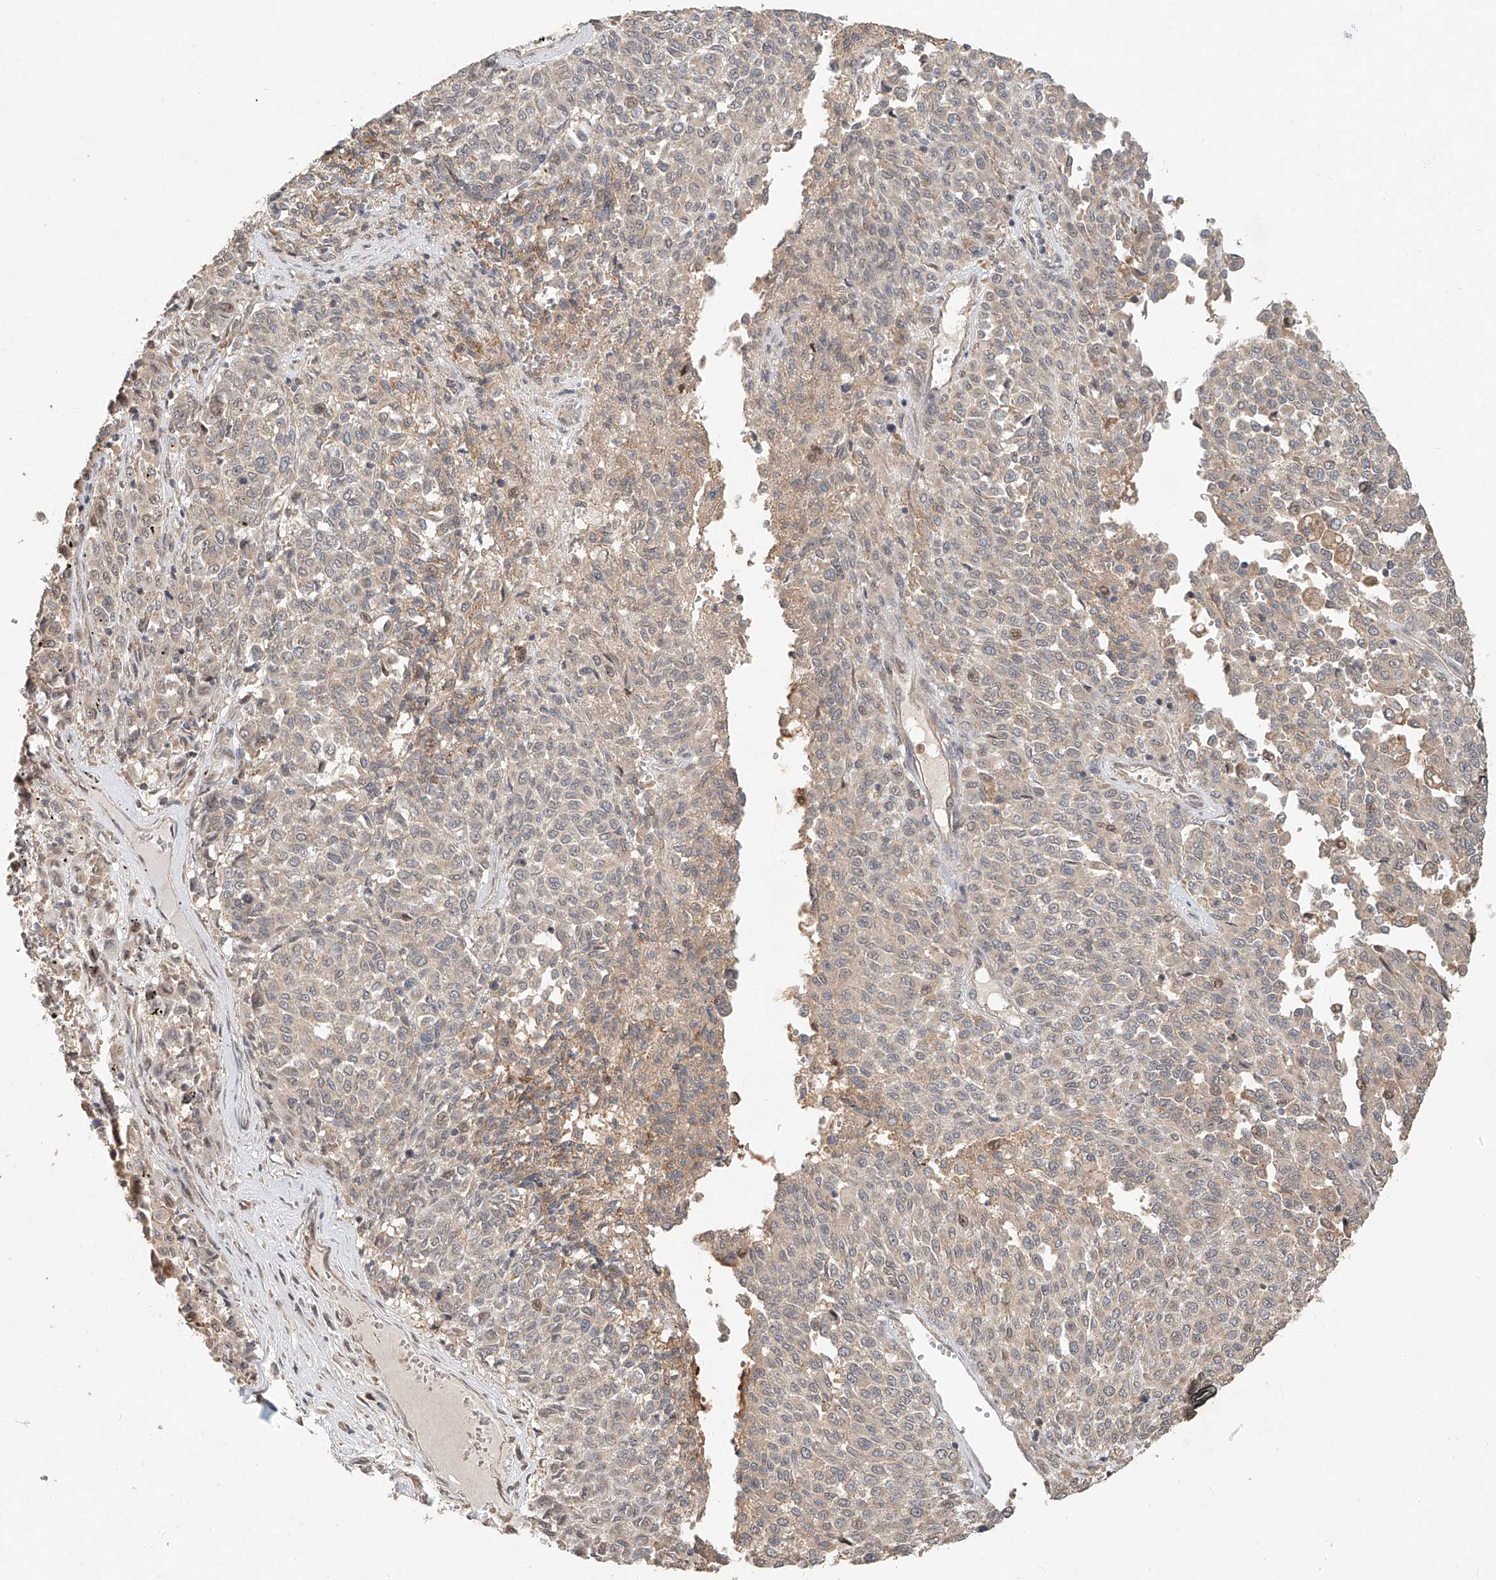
{"staining": {"intensity": "weak", "quantity": "<25%", "location": "cytoplasmic/membranous"}, "tissue": "melanoma", "cell_type": "Tumor cells", "image_type": "cancer", "snomed": [{"axis": "morphology", "description": "Malignant melanoma, Metastatic site"}, {"axis": "topography", "description": "Pancreas"}], "caption": "Micrograph shows no significant protein positivity in tumor cells of melanoma.", "gene": "TMEM61", "patient": {"sex": "female", "age": 30}}